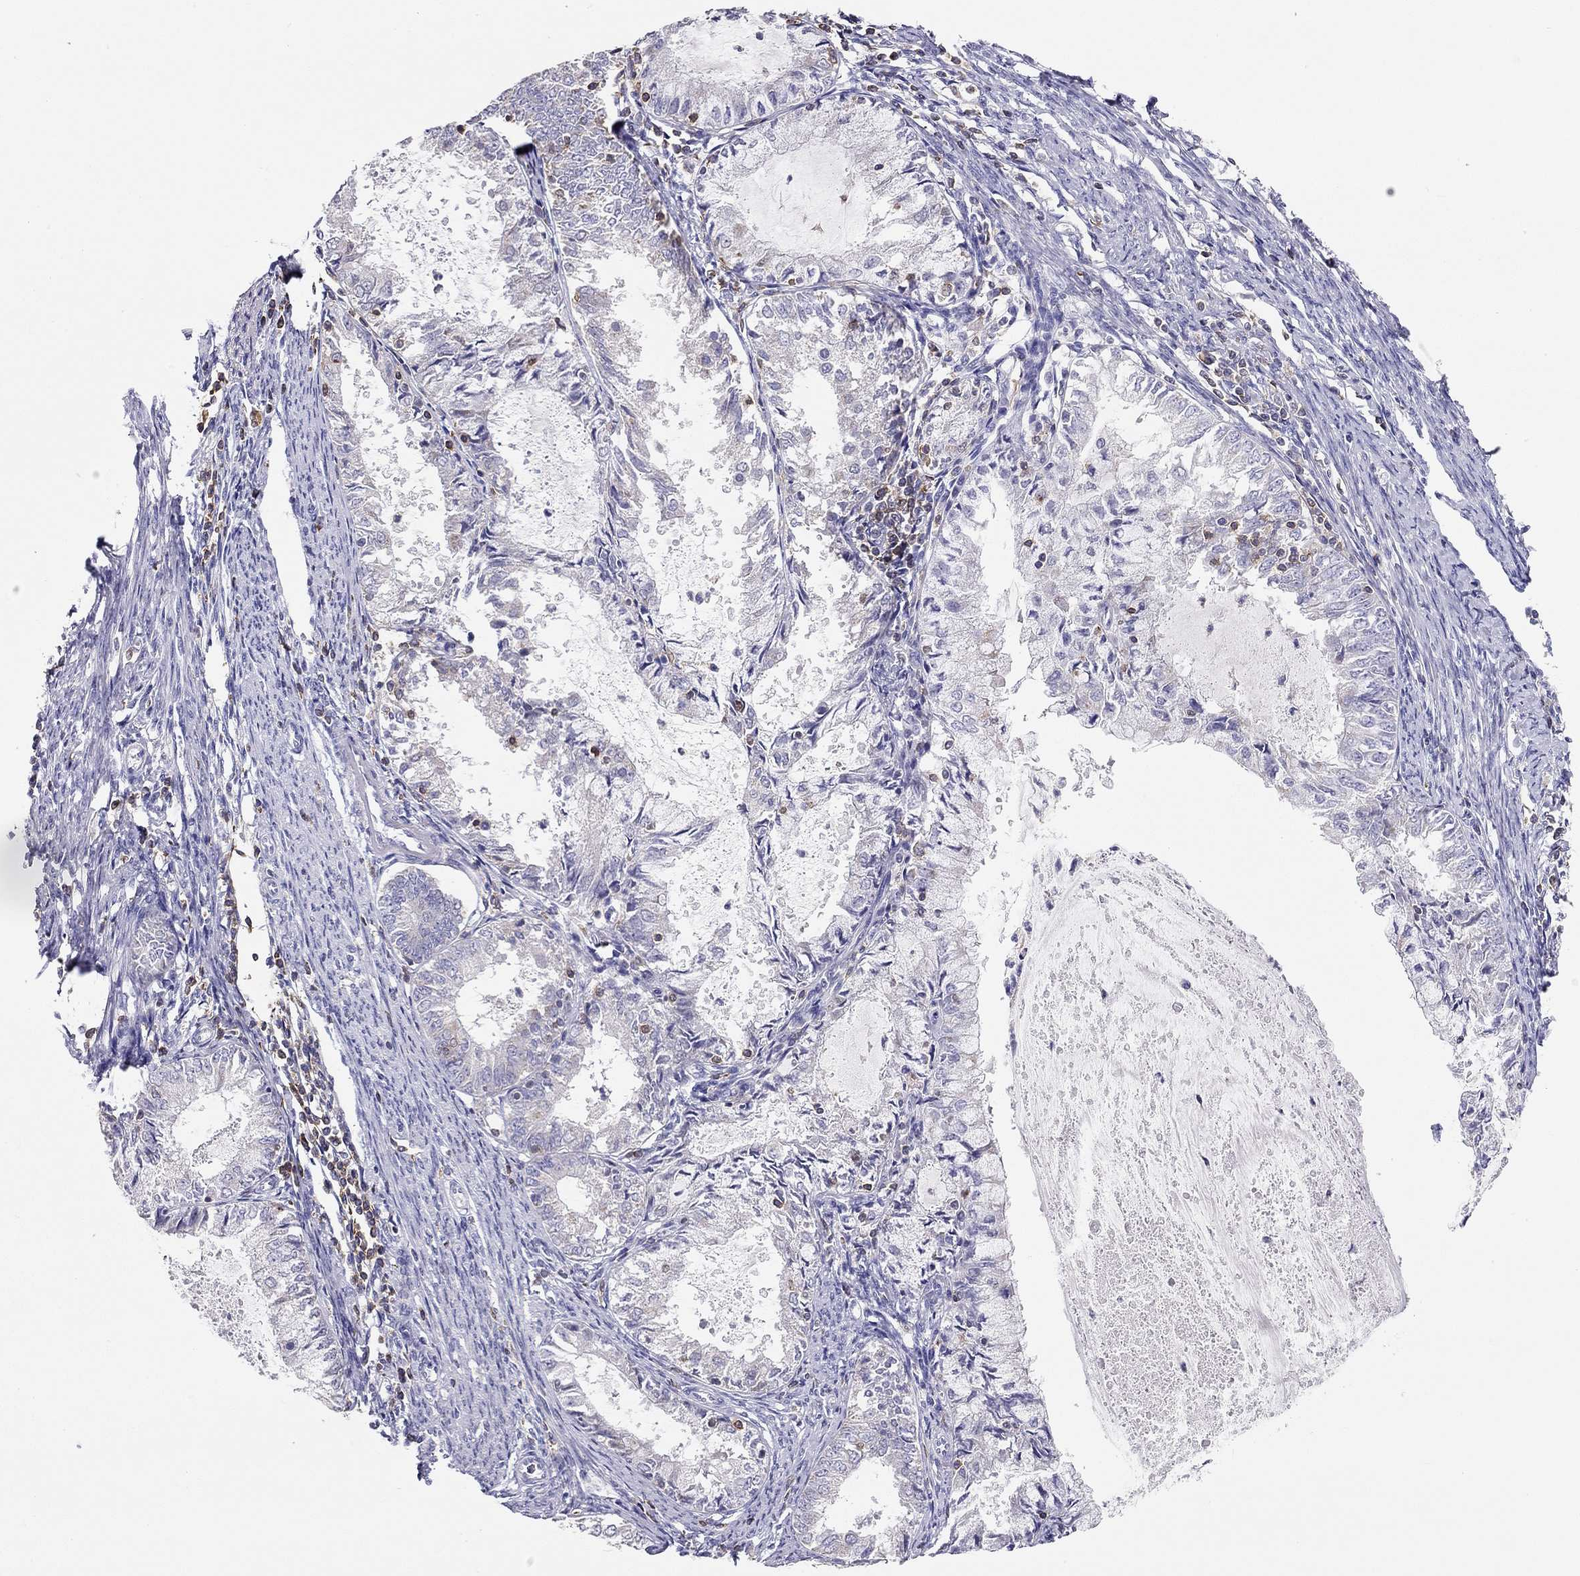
{"staining": {"intensity": "negative", "quantity": "none", "location": "none"}, "tissue": "endometrial cancer", "cell_type": "Tumor cells", "image_type": "cancer", "snomed": [{"axis": "morphology", "description": "Adenocarcinoma, NOS"}, {"axis": "topography", "description": "Endometrium"}], "caption": "Tumor cells are negative for protein expression in human endometrial cancer (adenocarcinoma).", "gene": "CITED1", "patient": {"sex": "female", "age": 57}}